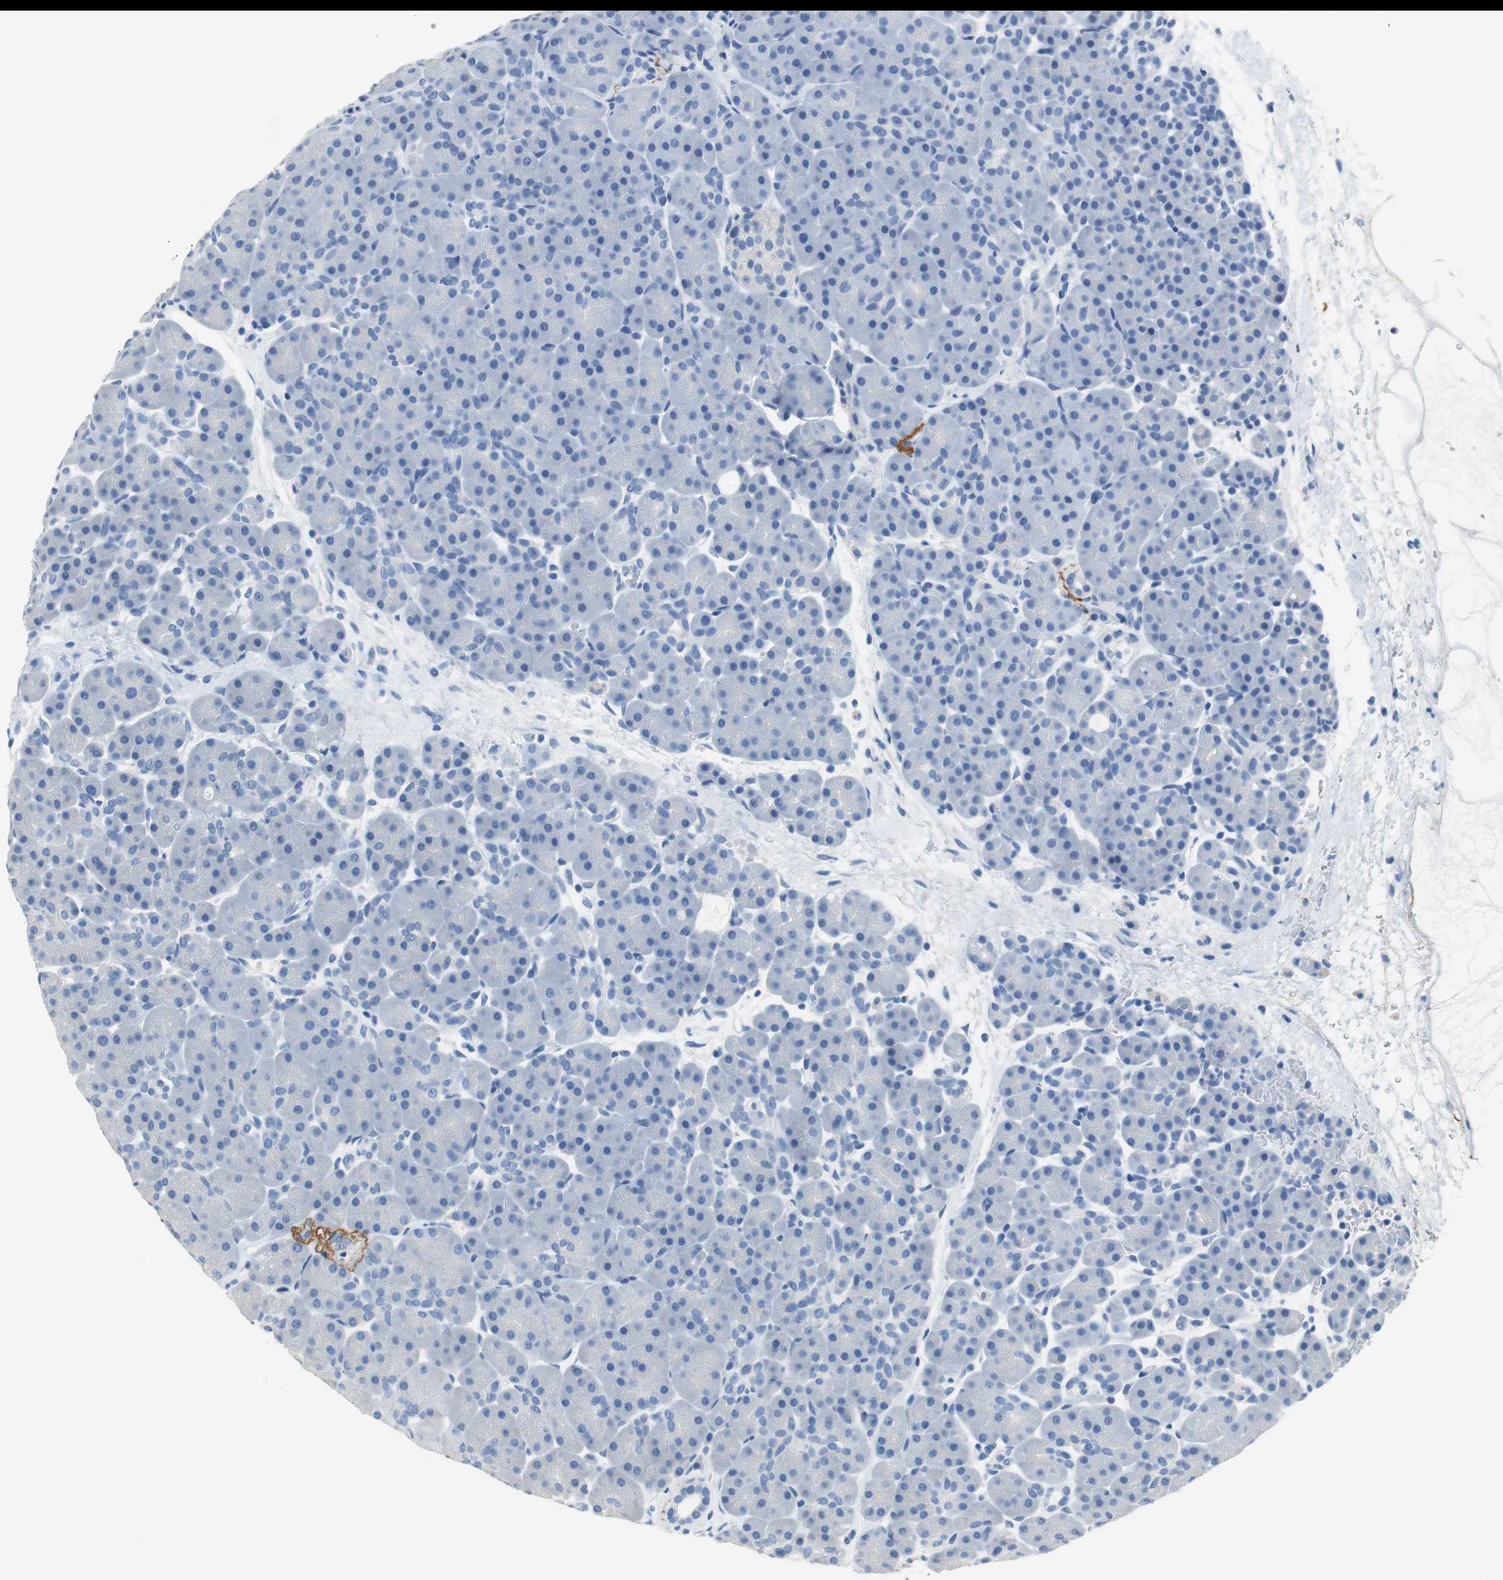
{"staining": {"intensity": "negative", "quantity": "none", "location": "none"}, "tissue": "pancreas", "cell_type": "Exocrine glandular cells", "image_type": "normal", "snomed": [{"axis": "morphology", "description": "Normal tissue, NOS"}, {"axis": "topography", "description": "Pancreas"}], "caption": "DAB immunohistochemical staining of normal pancreas exhibits no significant staining in exocrine glandular cells. (Immunohistochemistry (ihc), brightfield microscopy, high magnification).", "gene": "MUC7", "patient": {"sex": "male", "age": 66}}